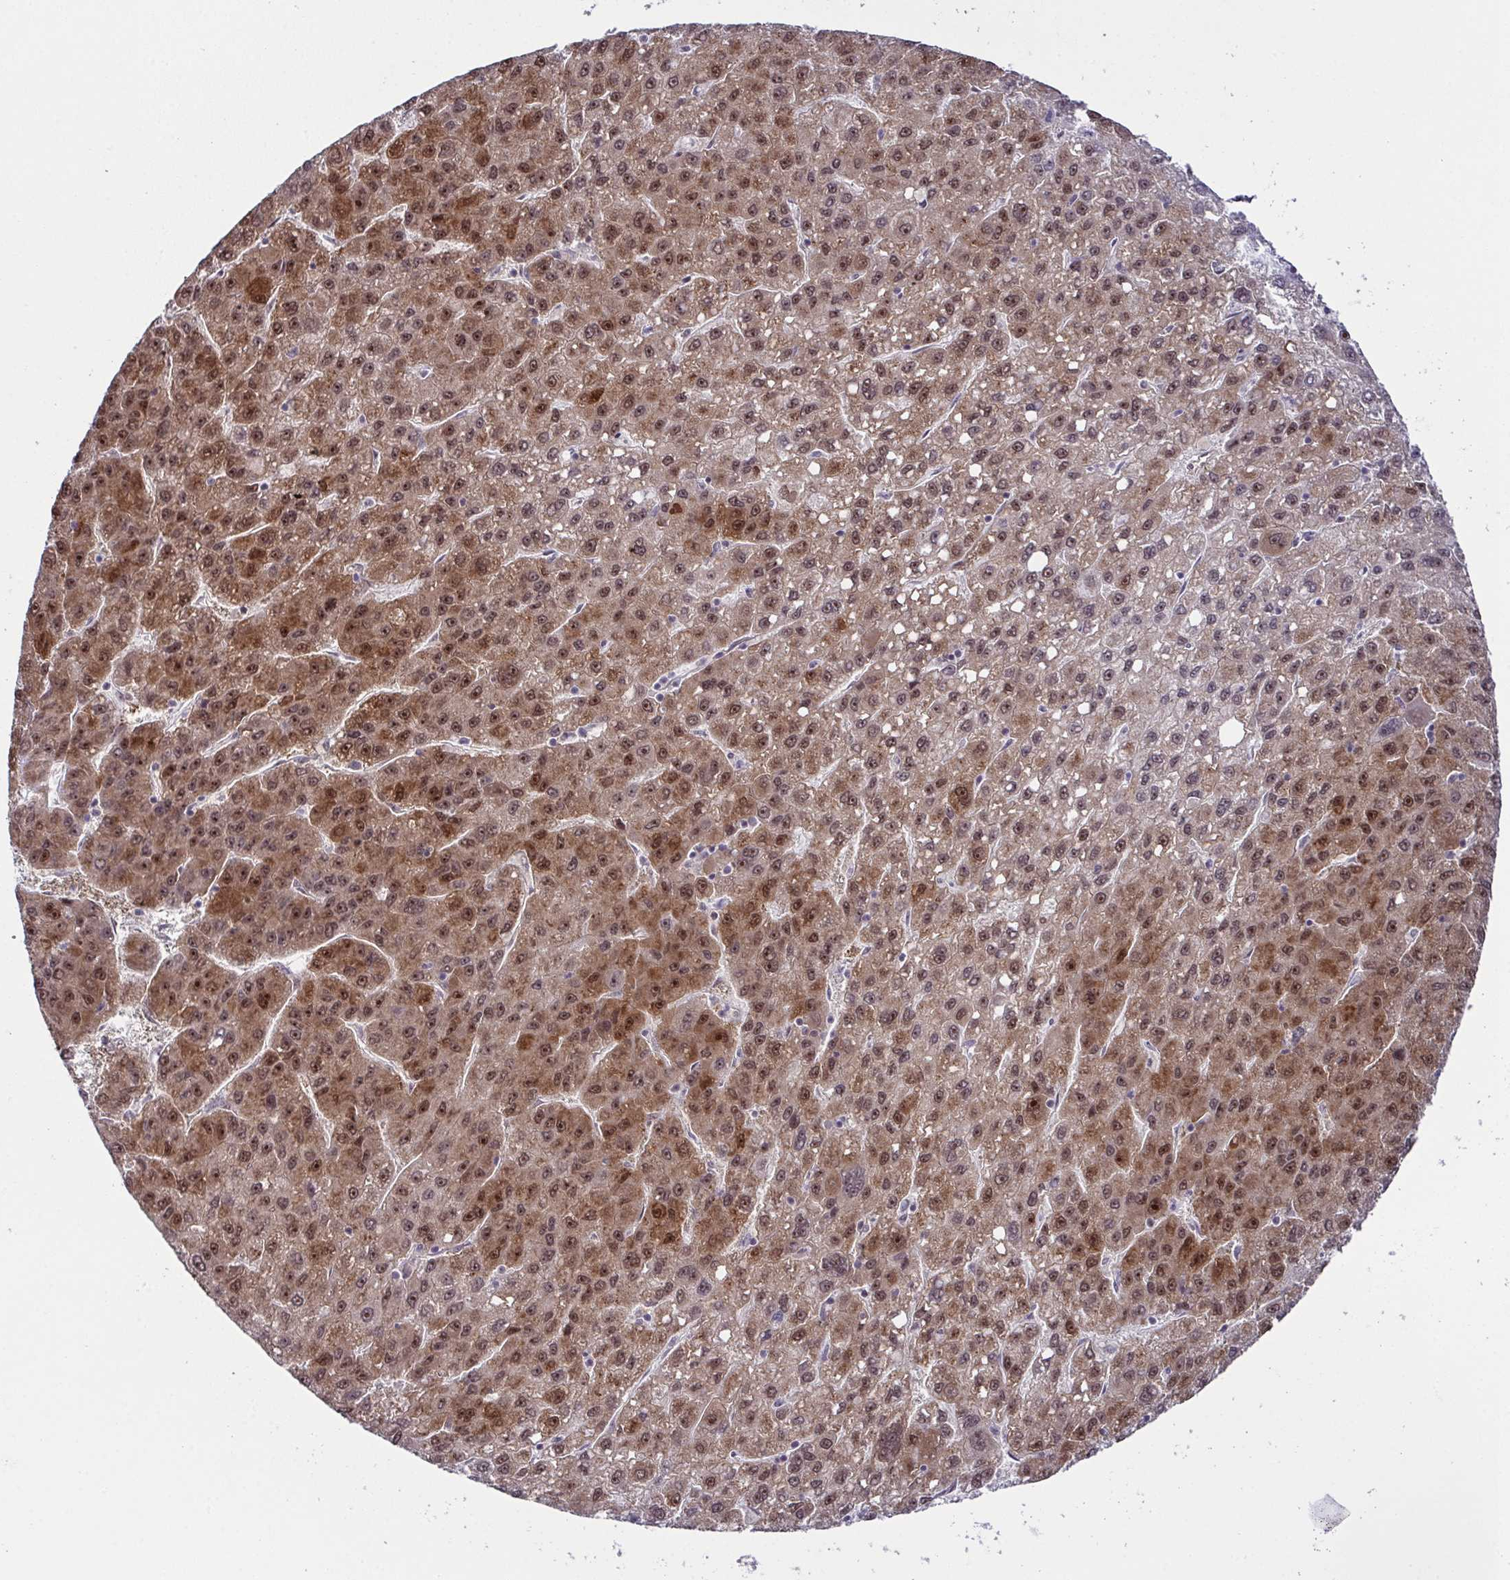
{"staining": {"intensity": "moderate", "quantity": ">75%", "location": "cytoplasmic/membranous,nuclear"}, "tissue": "liver cancer", "cell_type": "Tumor cells", "image_type": "cancer", "snomed": [{"axis": "morphology", "description": "Carcinoma, Hepatocellular, NOS"}, {"axis": "topography", "description": "Liver"}], "caption": "High-magnification brightfield microscopy of liver cancer (hepatocellular carcinoma) stained with DAB (3,3'-diaminobenzidine) (brown) and counterstained with hematoxylin (blue). tumor cells exhibit moderate cytoplasmic/membranous and nuclear positivity is present in about>75% of cells.", "gene": "DNAJB1", "patient": {"sex": "female", "age": 82}}